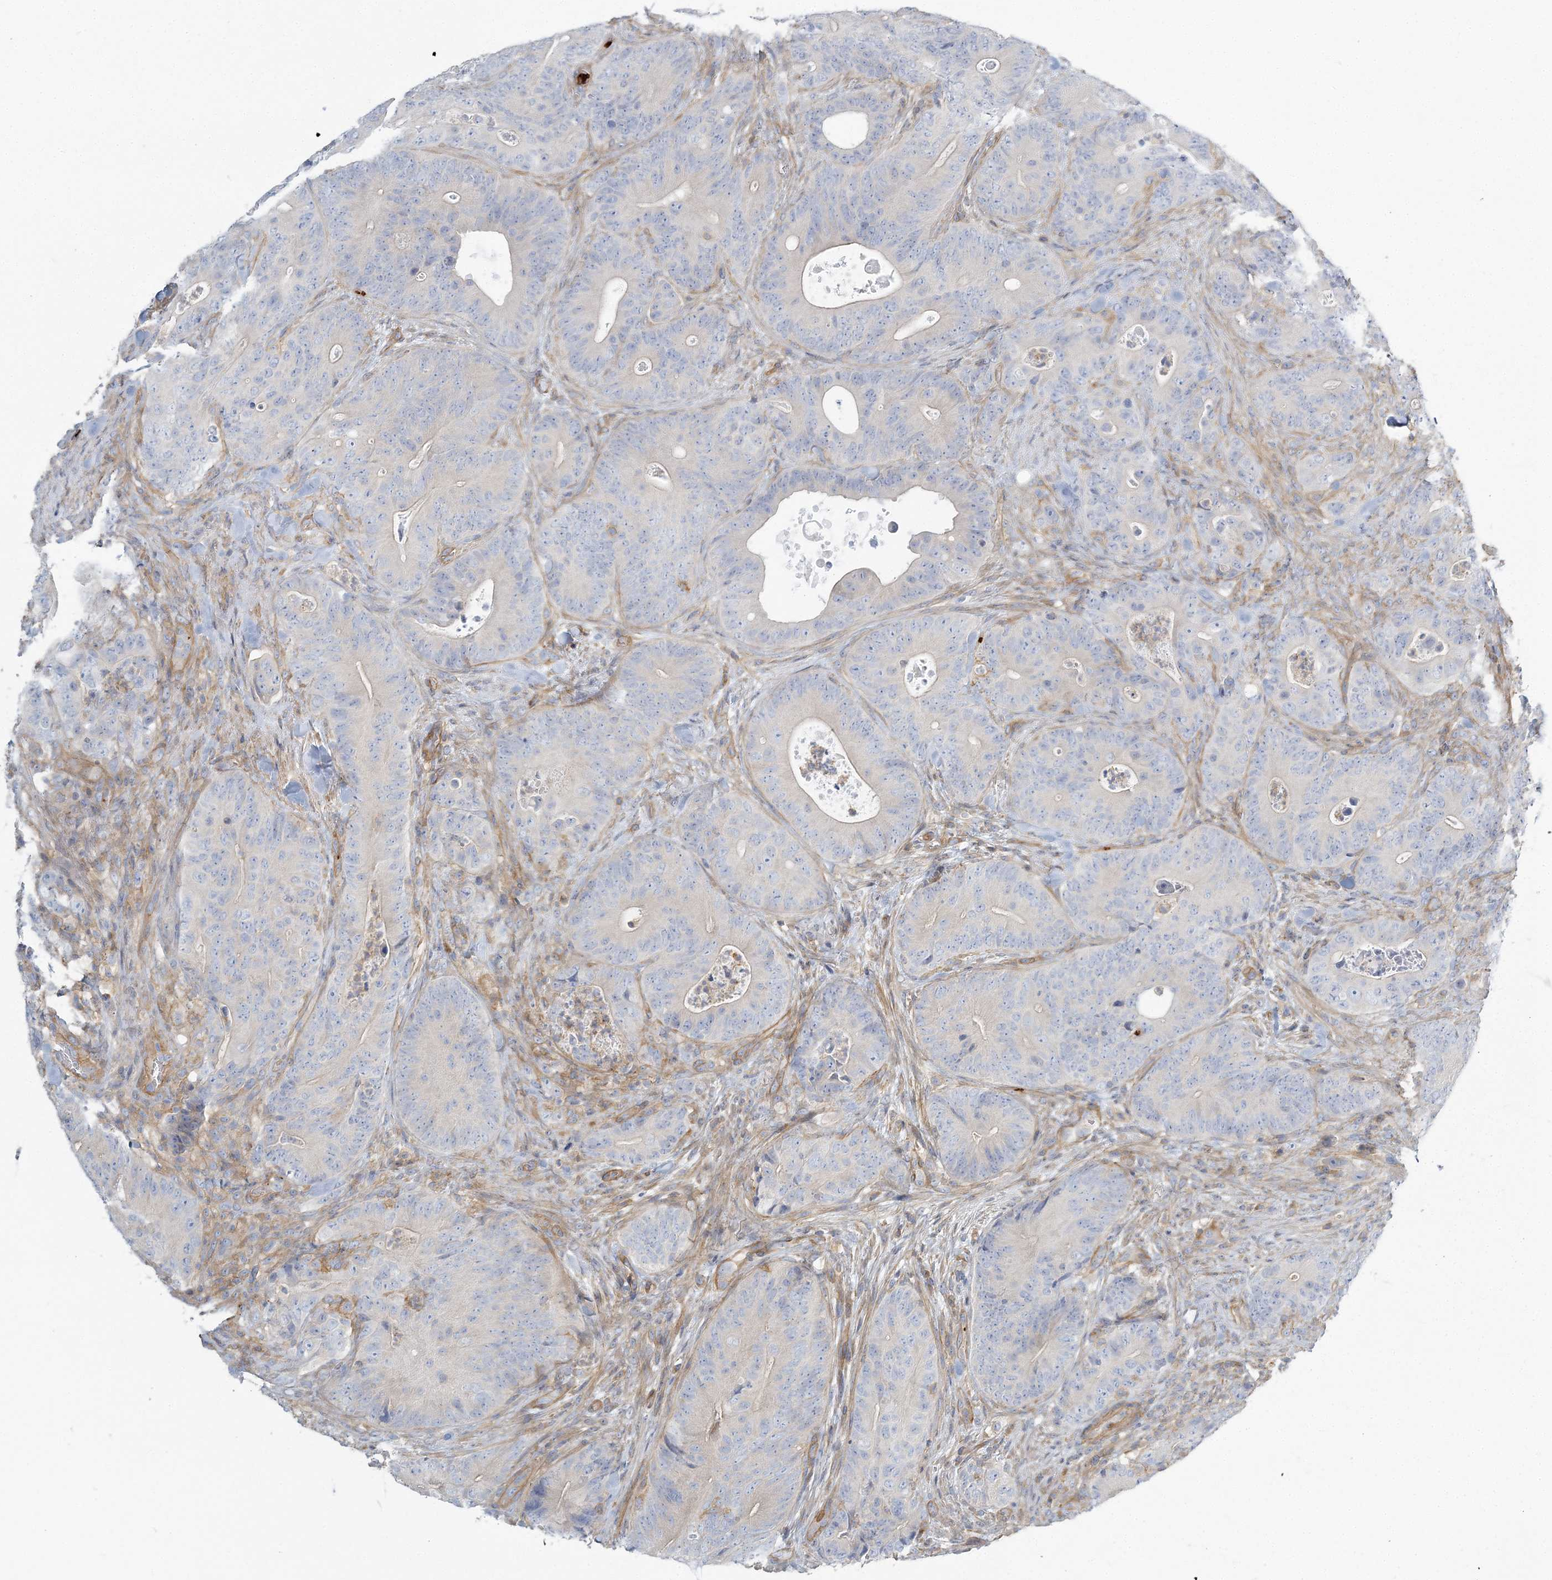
{"staining": {"intensity": "negative", "quantity": "none", "location": "none"}, "tissue": "colorectal cancer", "cell_type": "Tumor cells", "image_type": "cancer", "snomed": [{"axis": "morphology", "description": "Normal tissue, NOS"}, {"axis": "topography", "description": "Colon"}], "caption": "This micrograph is of colorectal cancer stained with immunohistochemistry (IHC) to label a protein in brown with the nuclei are counter-stained blue. There is no positivity in tumor cells. (Immunohistochemistry, brightfield microscopy, high magnification).", "gene": "CUEDC2", "patient": {"sex": "female", "age": 82}}